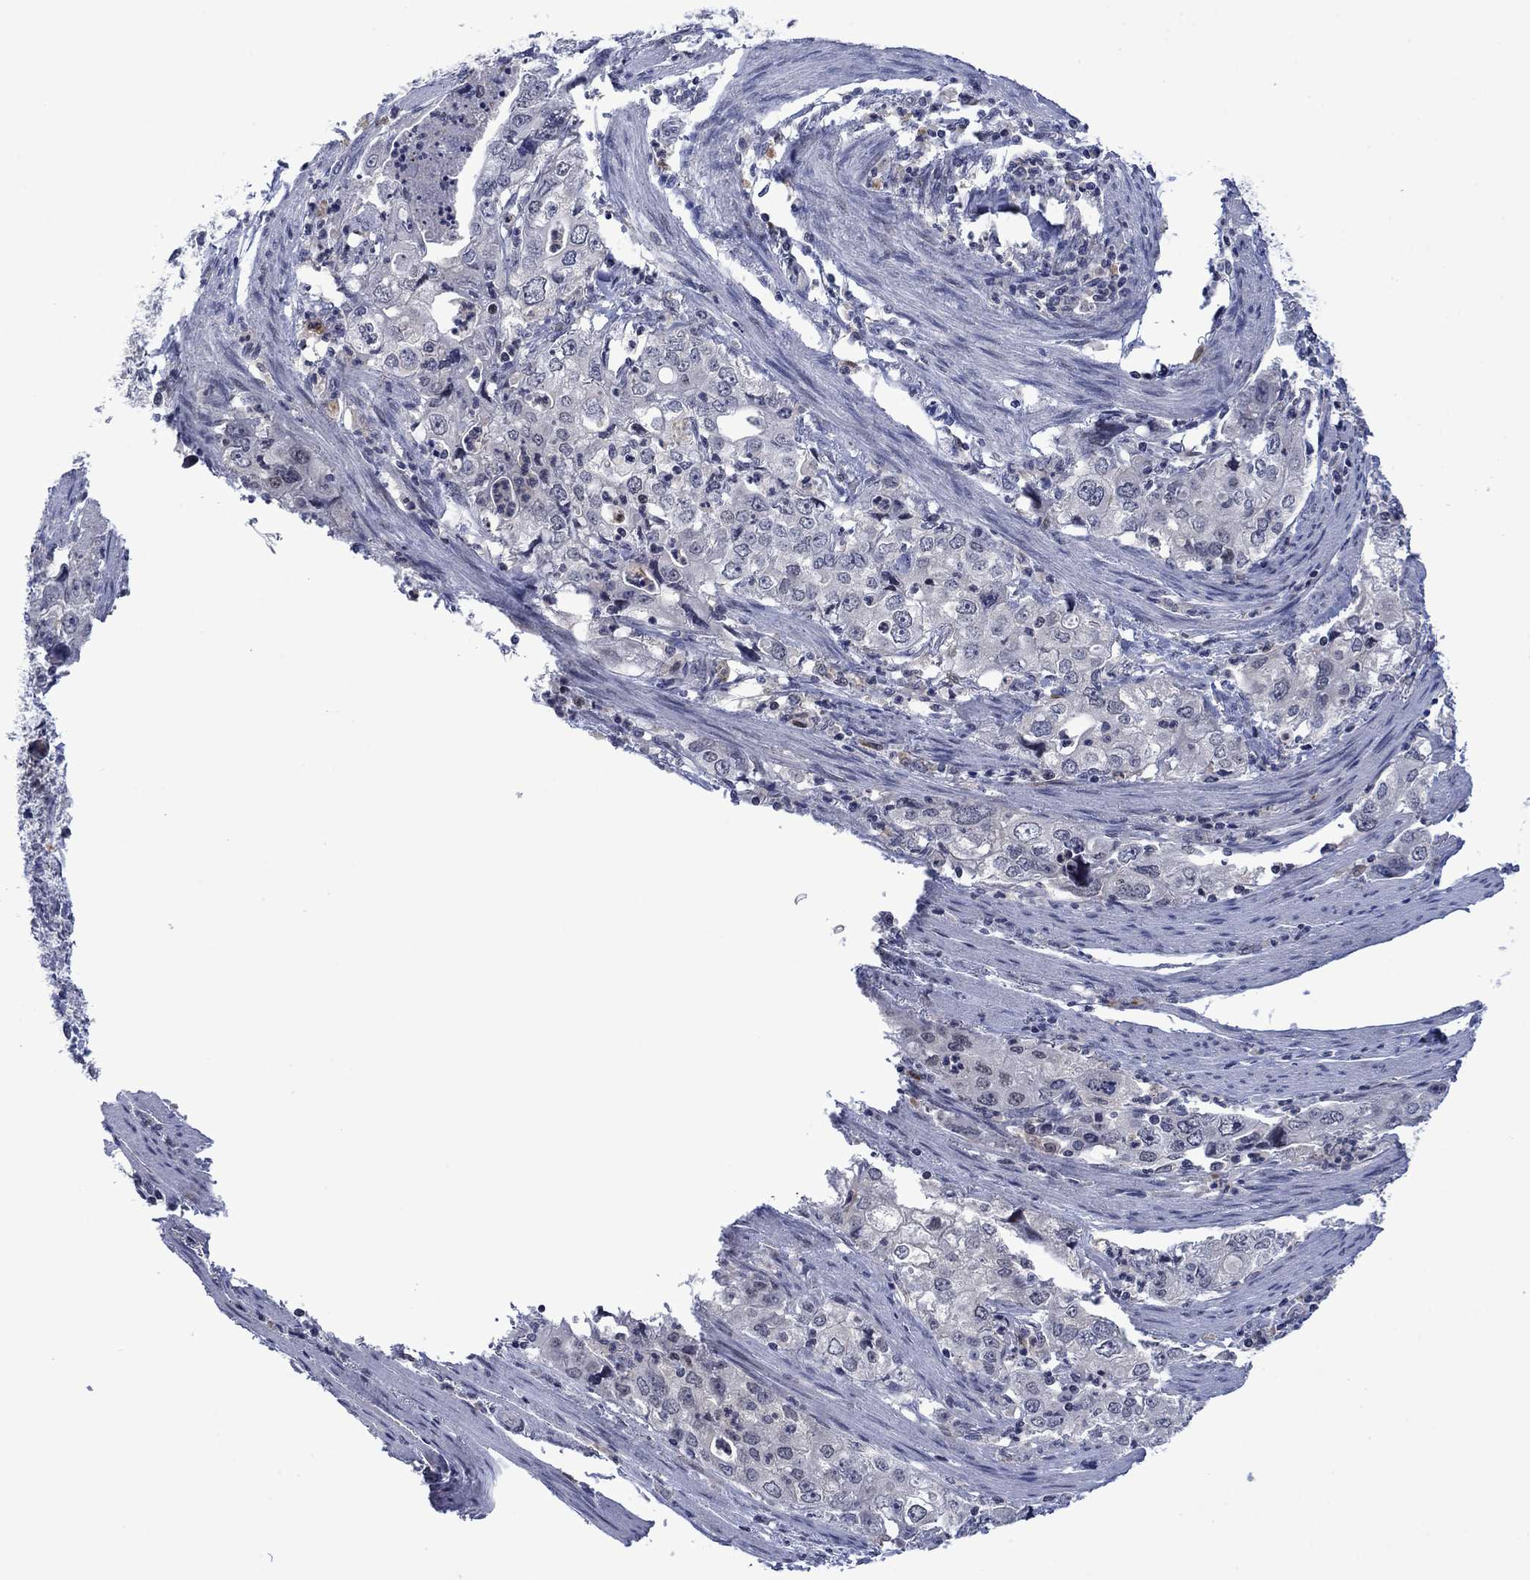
{"staining": {"intensity": "negative", "quantity": "none", "location": "none"}, "tissue": "stomach cancer", "cell_type": "Tumor cells", "image_type": "cancer", "snomed": [{"axis": "morphology", "description": "Adenocarcinoma, NOS"}, {"axis": "topography", "description": "Stomach, upper"}], "caption": "Tumor cells show no significant positivity in stomach cancer.", "gene": "AGL", "patient": {"sex": "male", "age": 75}}